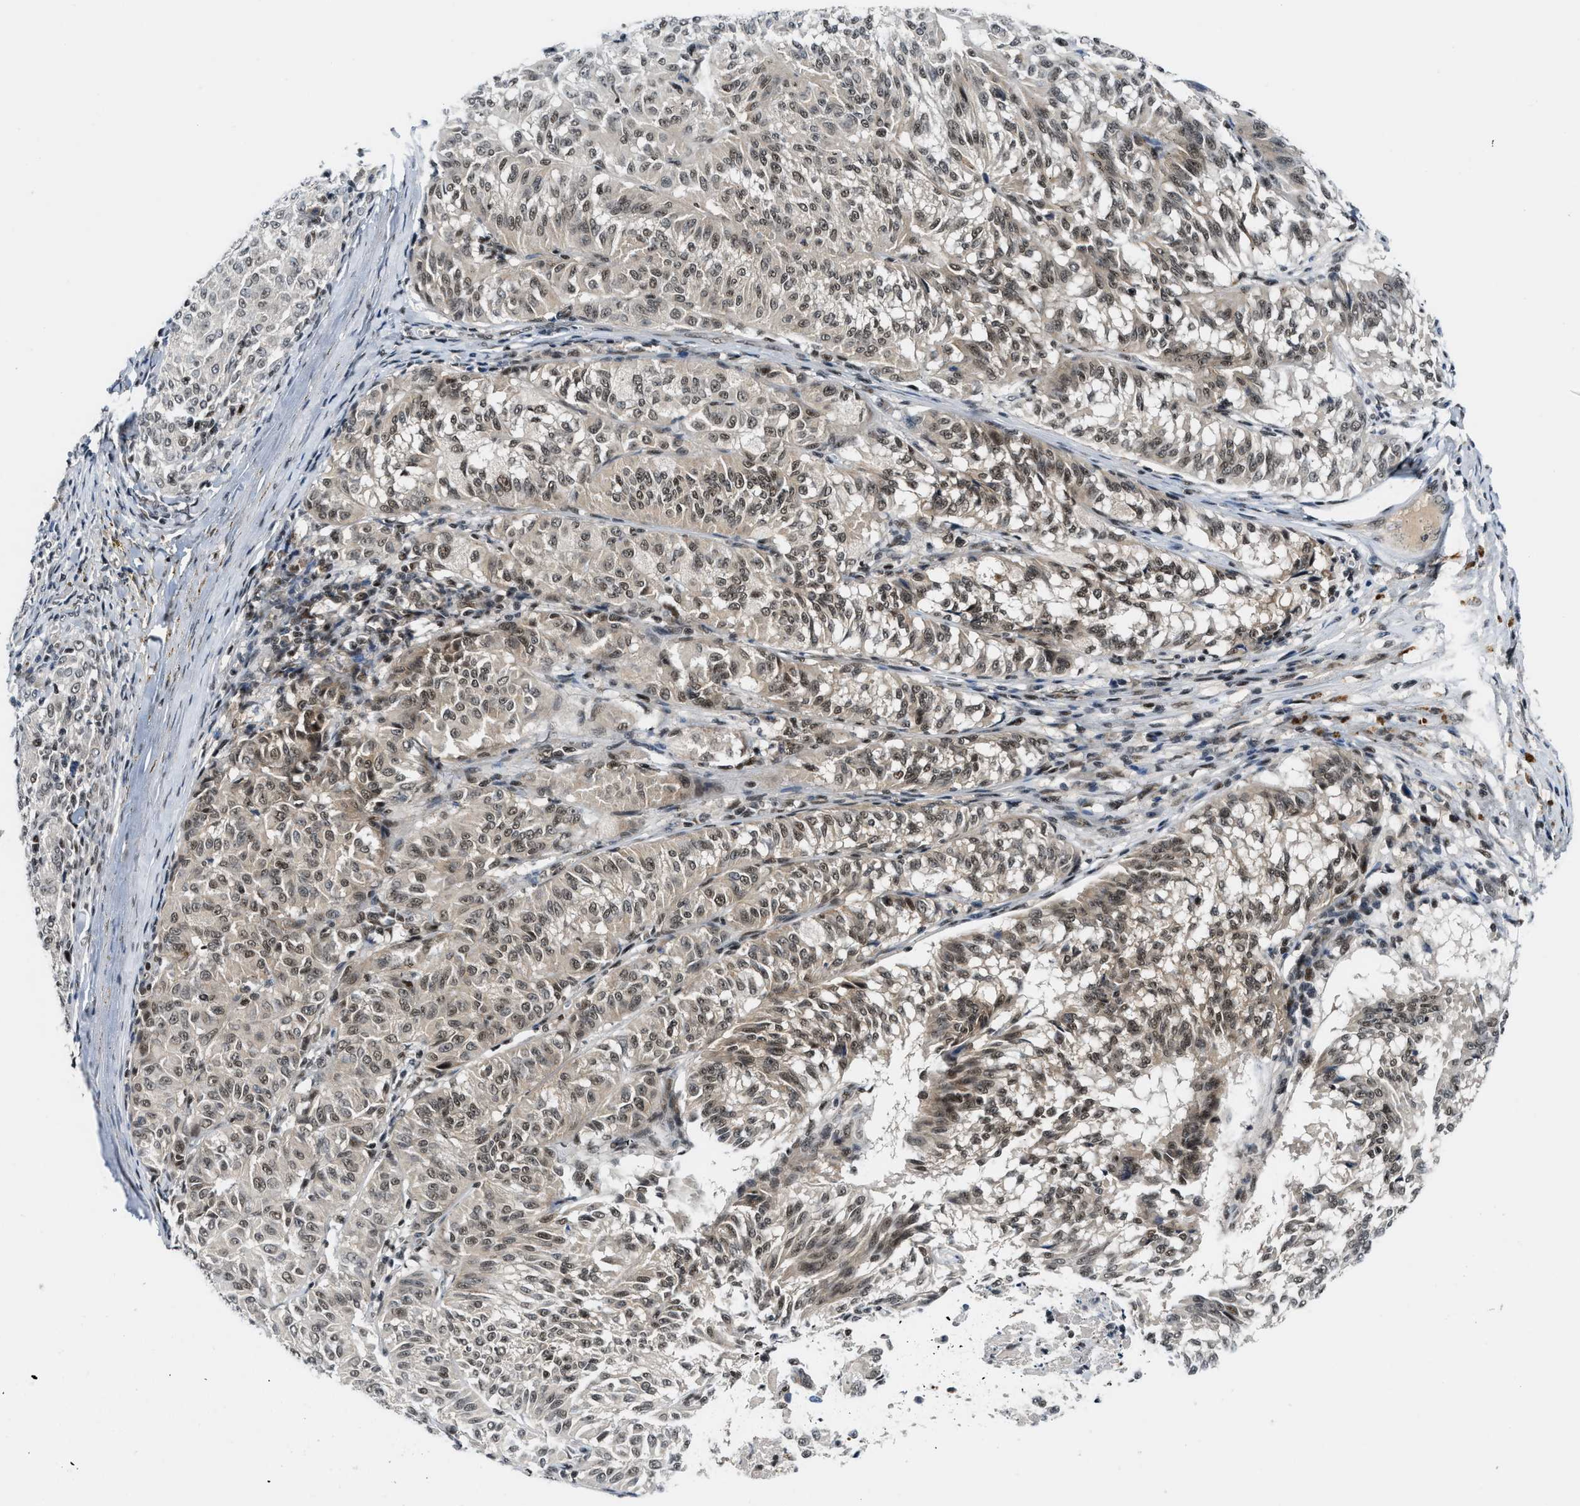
{"staining": {"intensity": "moderate", "quantity": ">75%", "location": "nuclear"}, "tissue": "melanoma", "cell_type": "Tumor cells", "image_type": "cancer", "snomed": [{"axis": "morphology", "description": "Malignant melanoma, NOS"}, {"axis": "topography", "description": "Skin"}], "caption": "Protein staining of malignant melanoma tissue exhibits moderate nuclear expression in approximately >75% of tumor cells.", "gene": "NCOA1", "patient": {"sex": "female", "age": 72}}